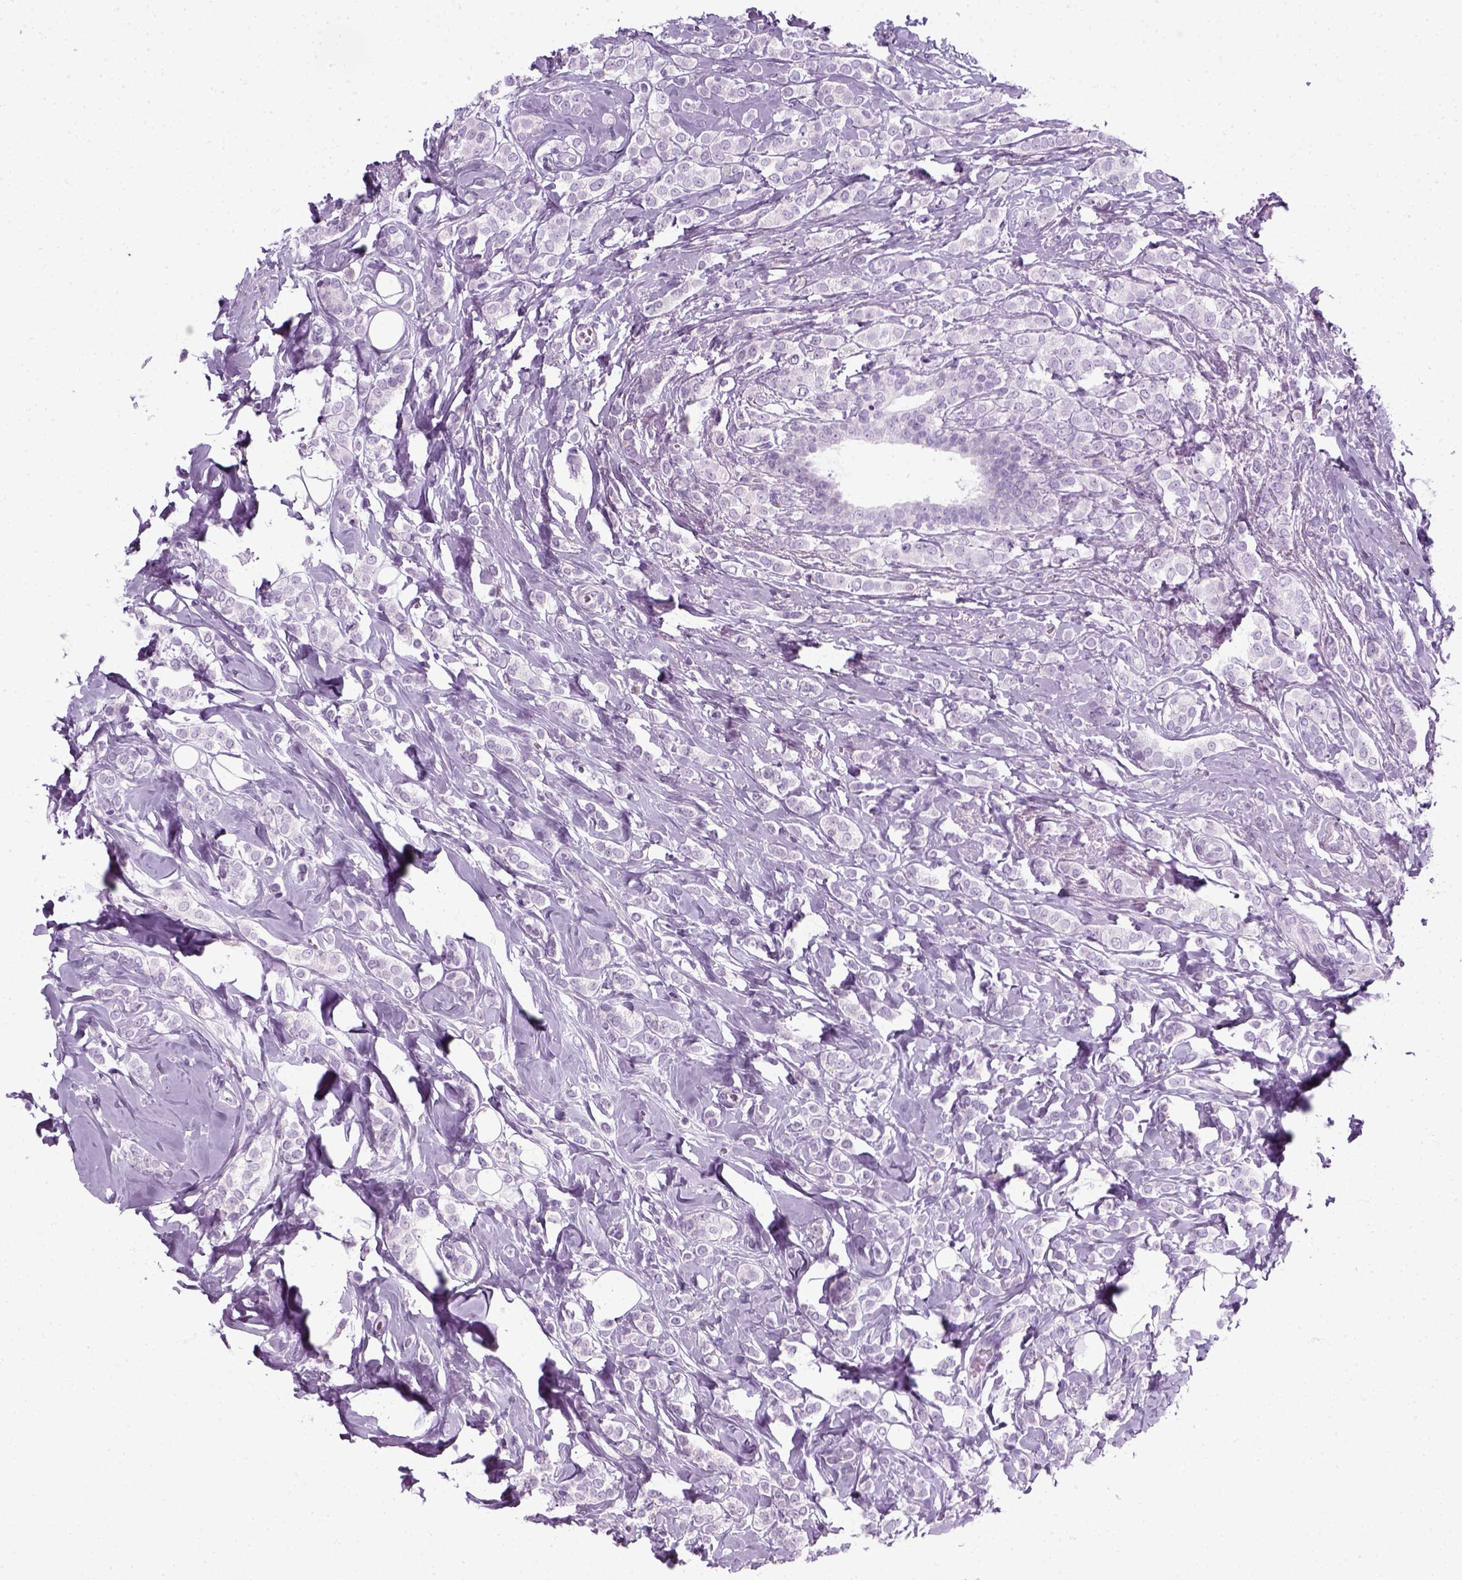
{"staining": {"intensity": "negative", "quantity": "none", "location": "none"}, "tissue": "breast cancer", "cell_type": "Tumor cells", "image_type": "cancer", "snomed": [{"axis": "morphology", "description": "Lobular carcinoma"}, {"axis": "topography", "description": "Breast"}], "caption": "This is a micrograph of IHC staining of lobular carcinoma (breast), which shows no positivity in tumor cells.", "gene": "SLC12A5", "patient": {"sex": "female", "age": 49}}